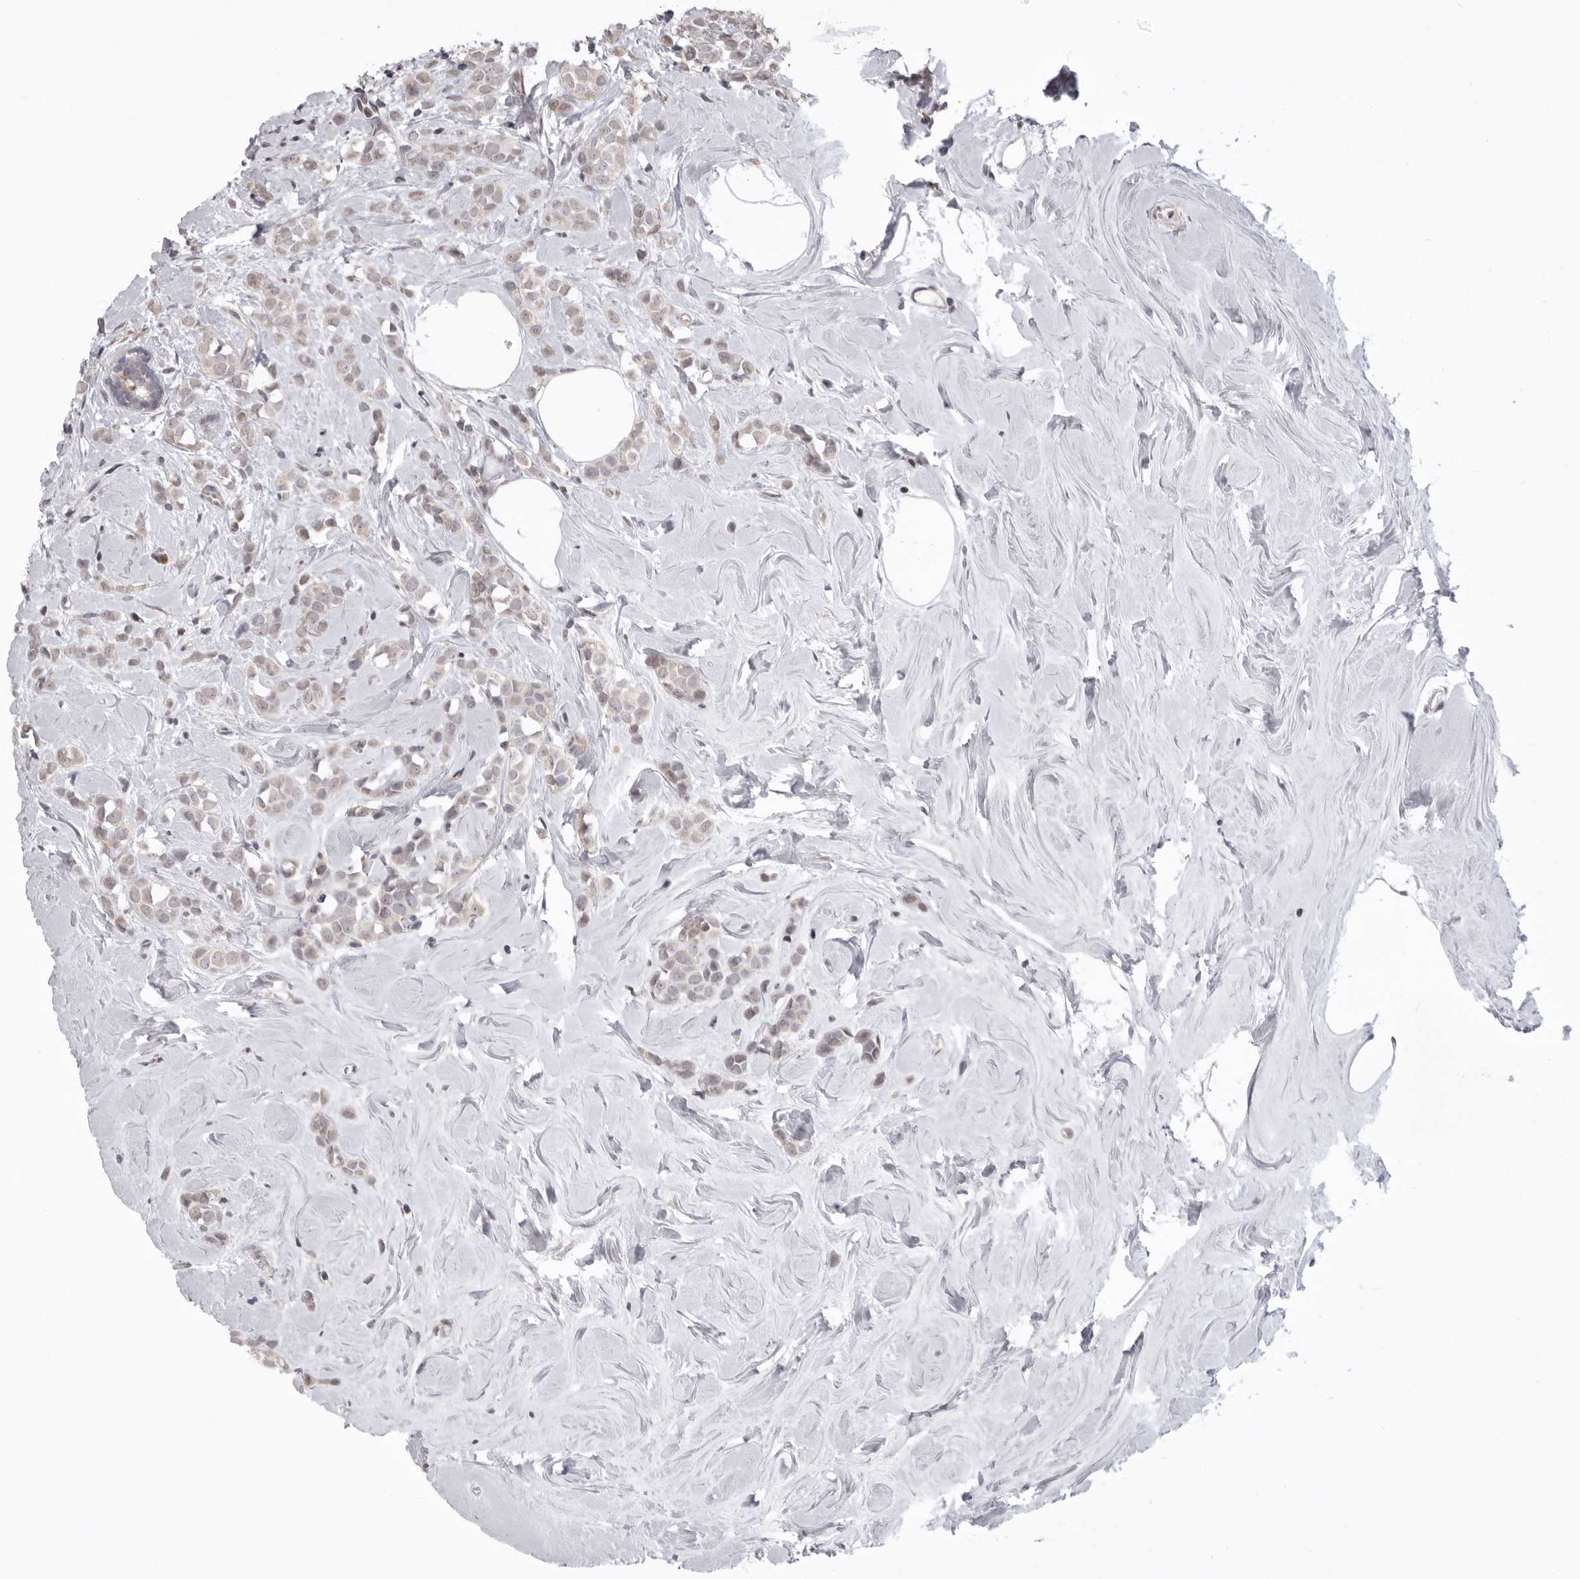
{"staining": {"intensity": "negative", "quantity": "none", "location": "none"}, "tissue": "breast cancer", "cell_type": "Tumor cells", "image_type": "cancer", "snomed": [{"axis": "morphology", "description": "Lobular carcinoma"}, {"axis": "topography", "description": "Breast"}], "caption": "This is an immunohistochemistry (IHC) micrograph of human breast cancer (lobular carcinoma). There is no positivity in tumor cells.", "gene": "C1orf109", "patient": {"sex": "female", "age": 47}}